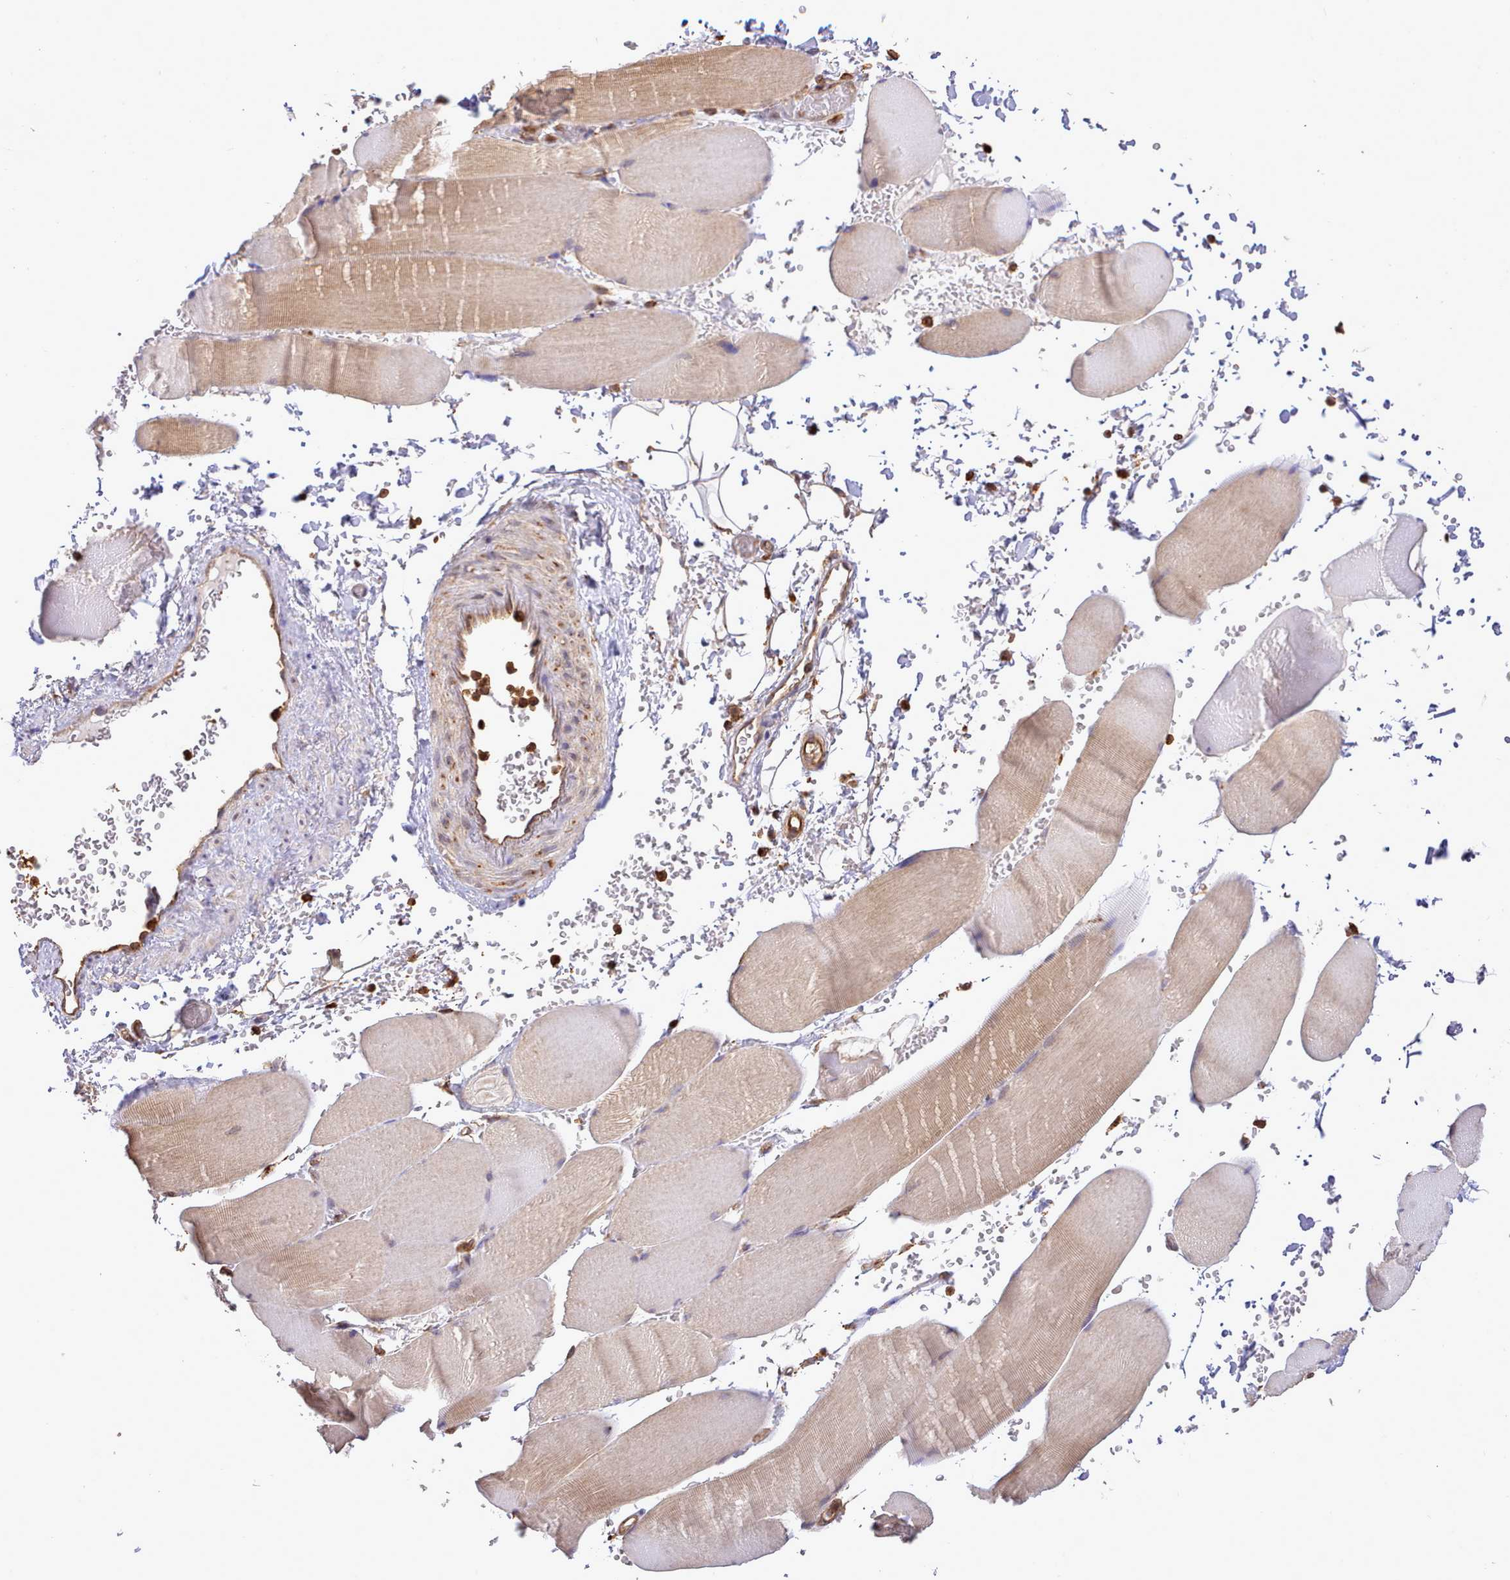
{"staining": {"intensity": "moderate", "quantity": "25%-75%", "location": "cytoplasmic/membranous"}, "tissue": "skeletal muscle", "cell_type": "Myocytes", "image_type": "normal", "snomed": [{"axis": "morphology", "description": "Normal tissue, NOS"}, {"axis": "topography", "description": "Skeletal muscle"}, {"axis": "topography", "description": "Head-Neck"}], "caption": "The immunohistochemical stain highlights moderate cytoplasmic/membranous staining in myocytes of benign skeletal muscle. Immunohistochemistry stains the protein of interest in brown and the nuclei are stained blue.", "gene": "CAPZA1", "patient": {"sex": "male", "age": 66}}